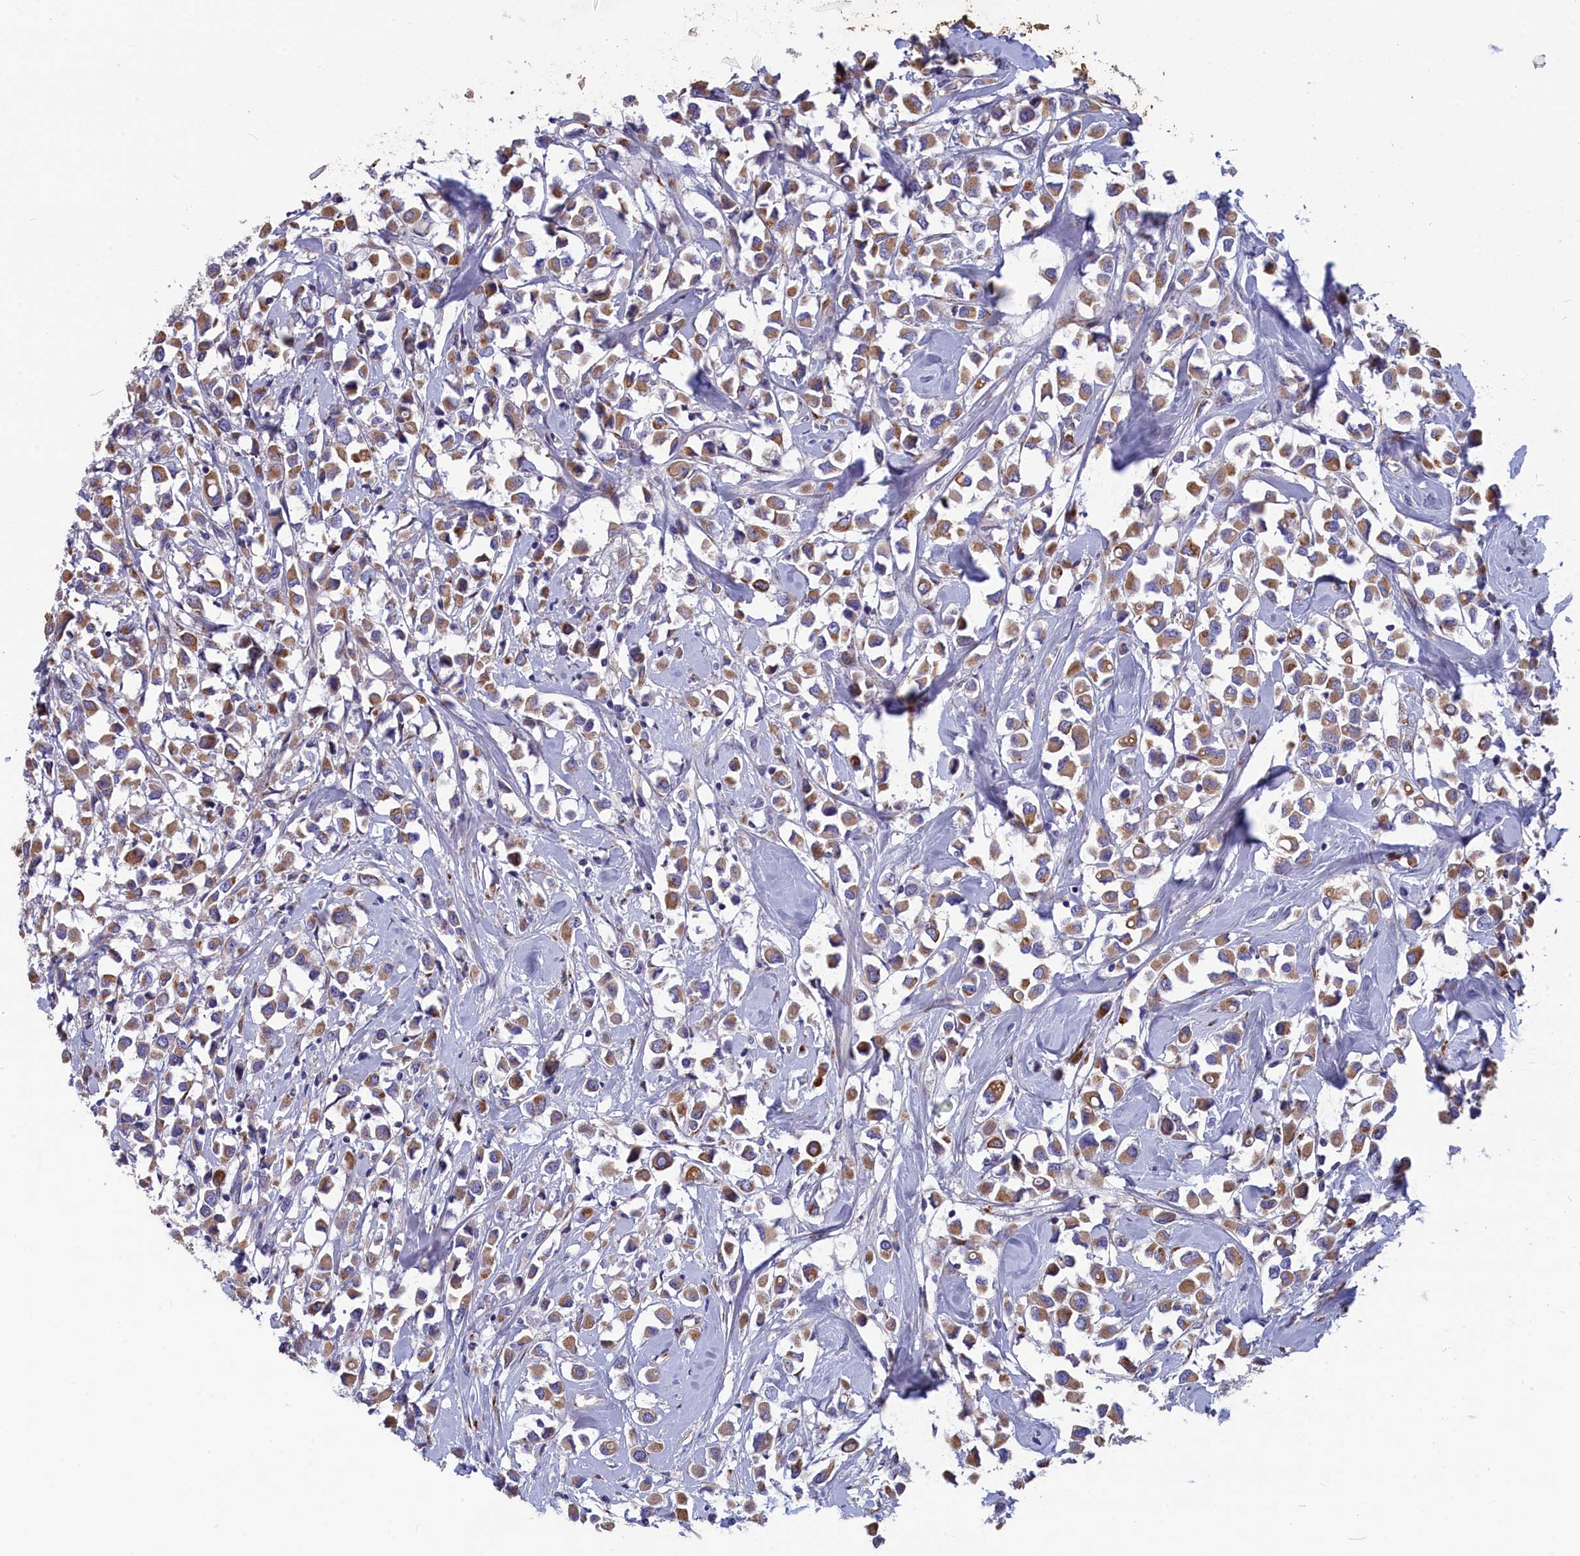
{"staining": {"intensity": "moderate", "quantity": ">75%", "location": "cytoplasmic/membranous"}, "tissue": "breast cancer", "cell_type": "Tumor cells", "image_type": "cancer", "snomed": [{"axis": "morphology", "description": "Duct carcinoma"}, {"axis": "topography", "description": "Breast"}], "caption": "The histopathology image shows staining of breast cancer, revealing moderate cytoplasmic/membranous protein expression (brown color) within tumor cells.", "gene": "TUBGCP4", "patient": {"sex": "female", "age": 61}}